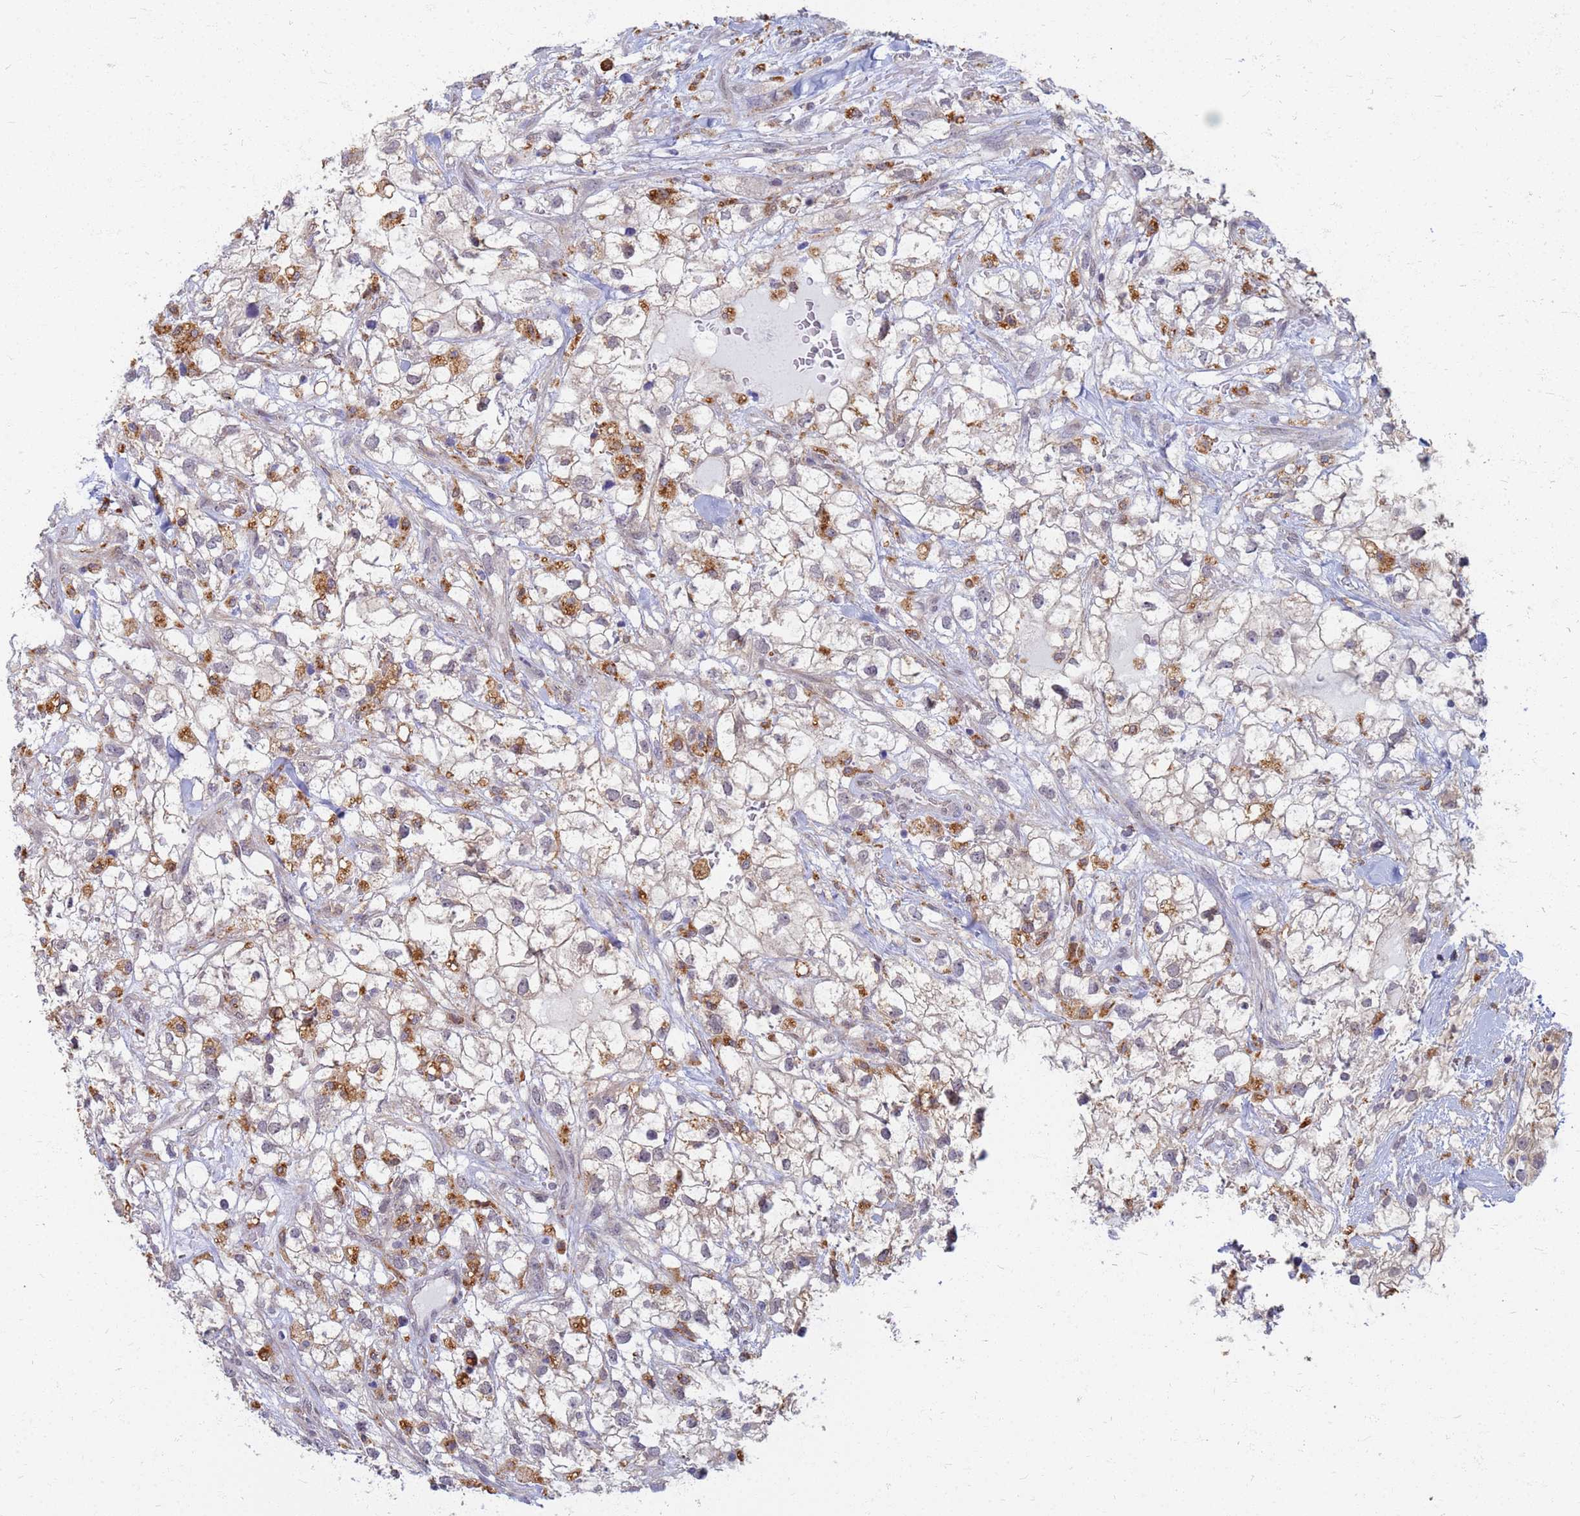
{"staining": {"intensity": "moderate", "quantity": ">75%", "location": "cytoplasmic/membranous"}, "tissue": "renal cancer", "cell_type": "Tumor cells", "image_type": "cancer", "snomed": [{"axis": "morphology", "description": "Adenocarcinoma, NOS"}, {"axis": "topography", "description": "Kidney"}], "caption": "The micrograph shows staining of renal cancer (adenocarcinoma), revealing moderate cytoplasmic/membranous protein positivity (brown color) within tumor cells.", "gene": "ATP6V1E1", "patient": {"sex": "male", "age": 59}}